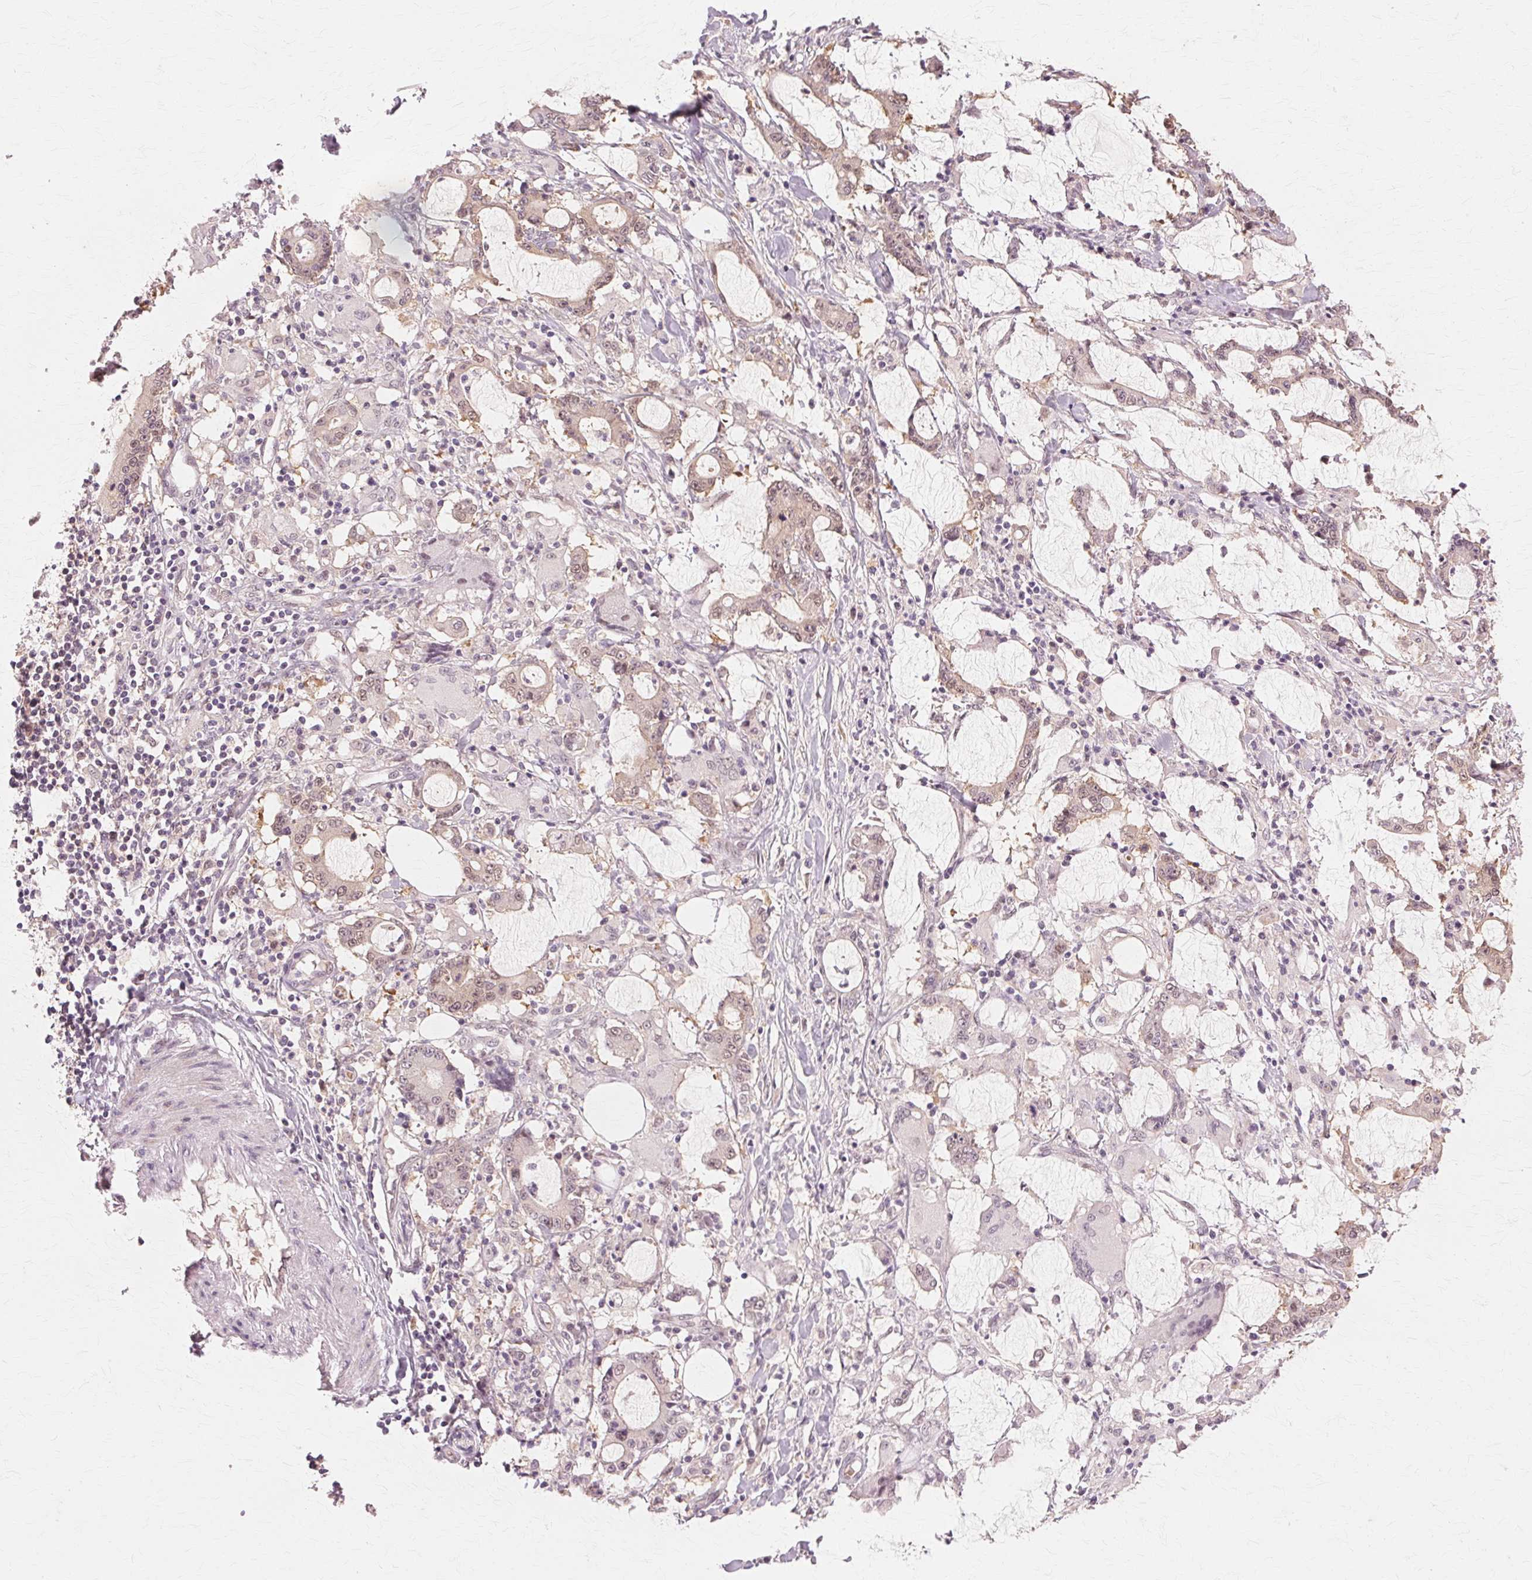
{"staining": {"intensity": "weak", "quantity": ">75%", "location": "nuclear"}, "tissue": "stomach cancer", "cell_type": "Tumor cells", "image_type": "cancer", "snomed": [{"axis": "morphology", "description": "Adenocarcinoma, NOS"}, {"axis": "topography", "description": "Stomach, upper"}], "caption": "Weak nuclear protein positivity is present in approximately >75% of tumor cells in stomach cancer.", "gene": "PRMT5", "patient": {"sex": "male", "age": 68}}